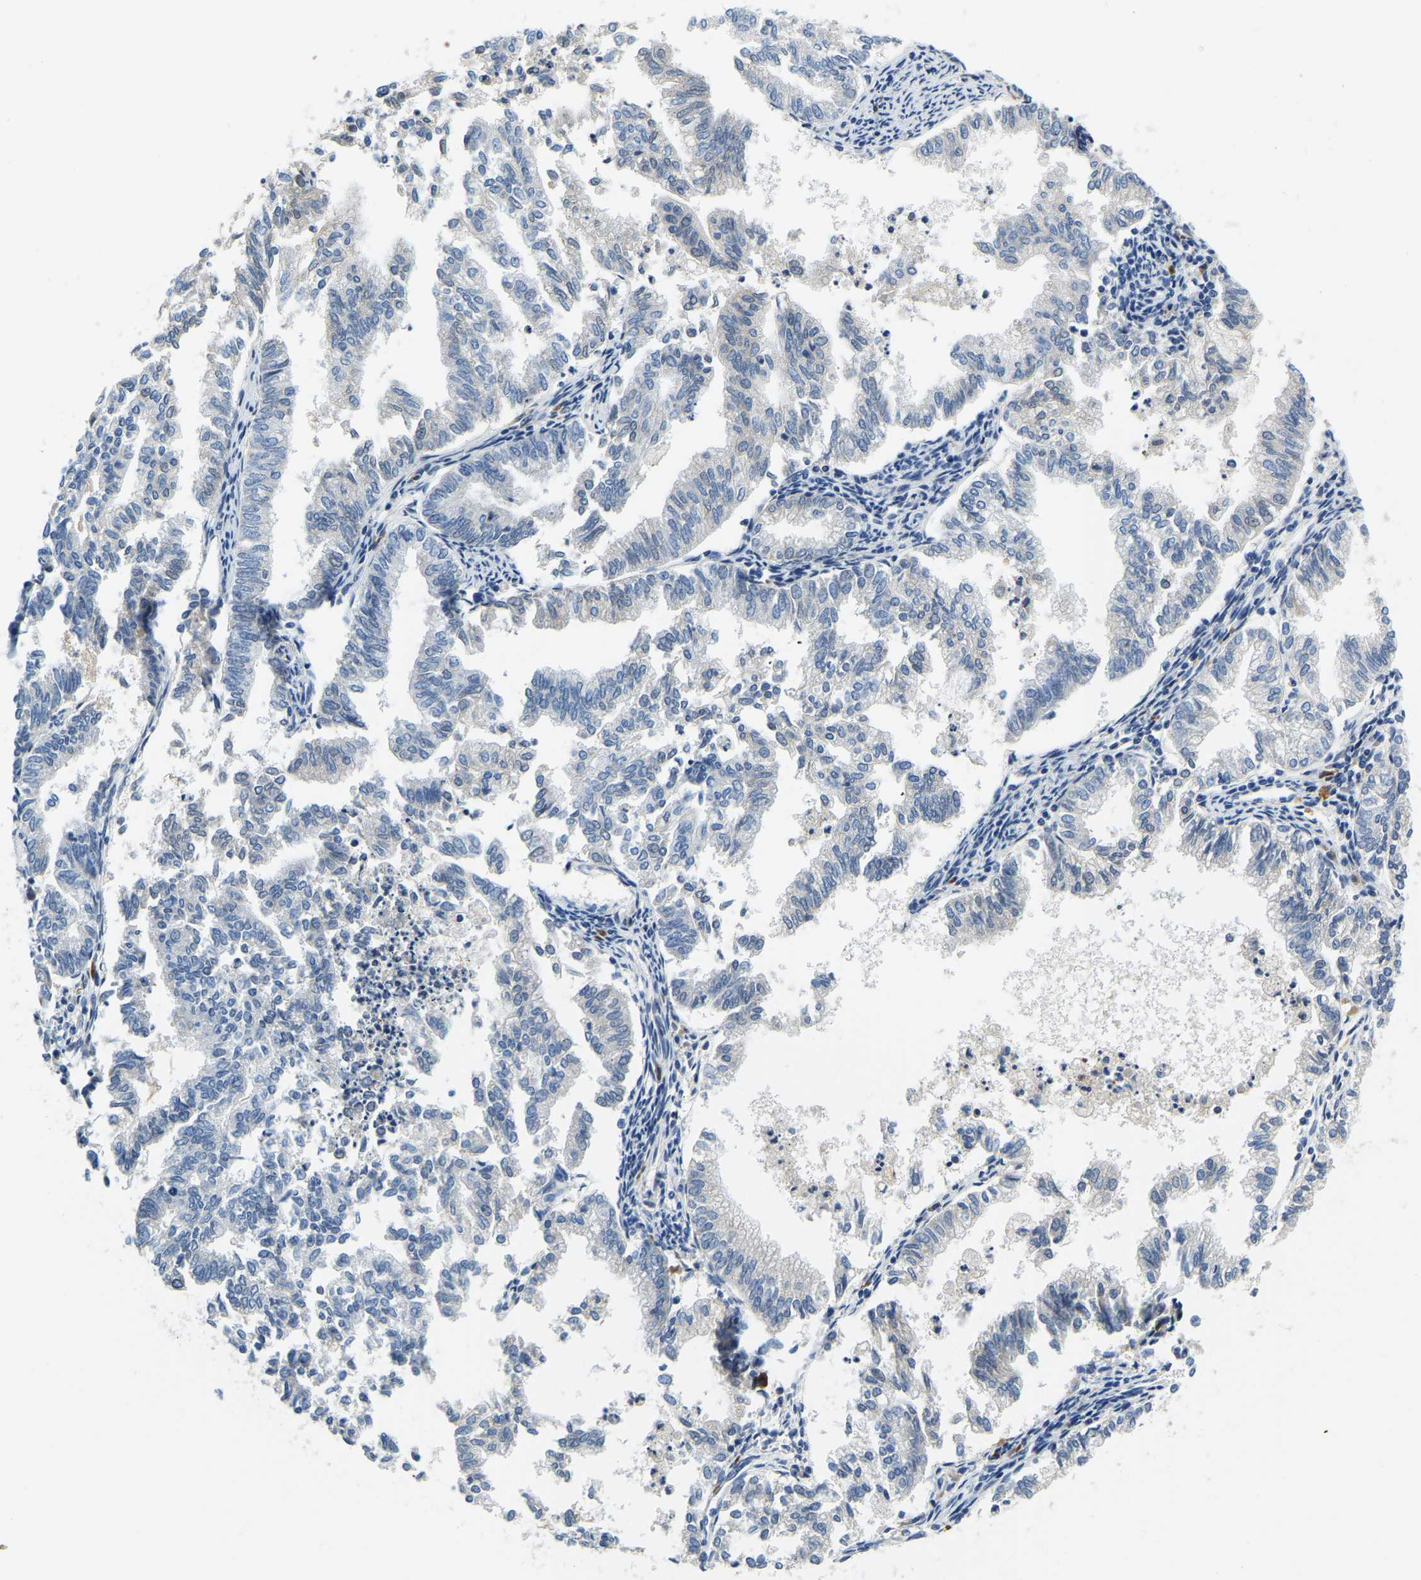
{"staining": {"intensity": "negative", "quantity": "none", "location": "none"}, "tissue": "endometrial cancer", "cell_type": "Tumor cells", "image_type": "cancer", "snomed": [{"axis": "morphology", "description": "Necrosis, NOS"}, {"axis": "morphology", "description": "Adenocarcinoma, NOS"}, {"axis": "topography", "description": "Endometrium"}], "caption": "Protein analysis of endometrial adenocarcinoma reveals no significant expression in tumor cells.", "gene": "LIAS", "patient": {"sex": "female", "age": 79}}